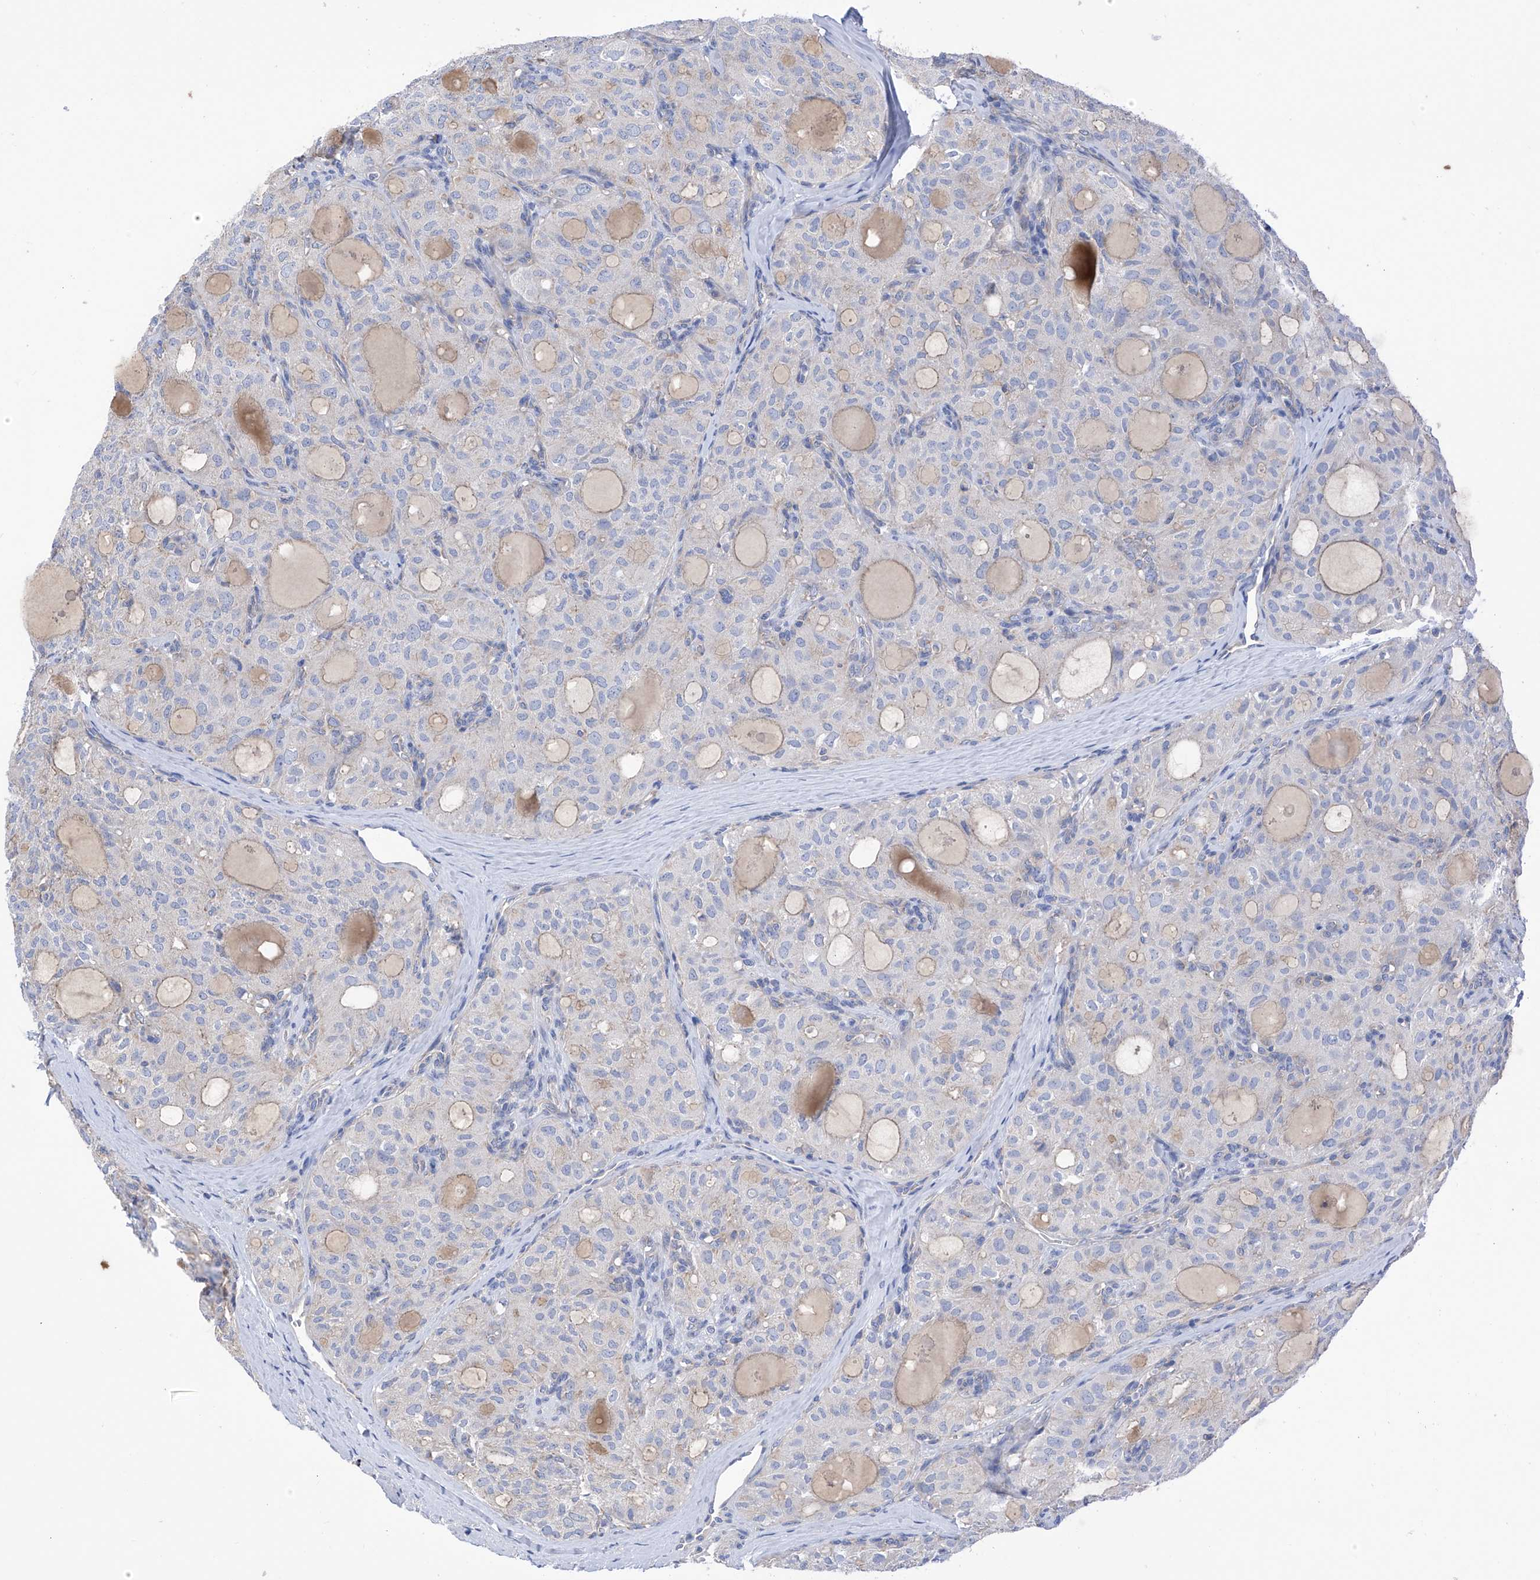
{"staining": {"intensity": "negative", "quantity": "none", "location": "none"}, "tissue": "thyroid cancer", "cell_type": "Tumor cells", "image_type": "cancer", "snomed": [{"axis": "morphology", "description": "Follicular adenoma carcinoma, NOS"}, {"axis": "topography", "description": "Thyroid gland"}], "caption": "Thyroid cancer was stained to show a protein in brown. There is no significant positivity in tumor cells. (DAB IHC visualized using brightfield microscopy, high magnification).", "gene": "P2RX7", "patient": {"sex": "male", "age": 75}}